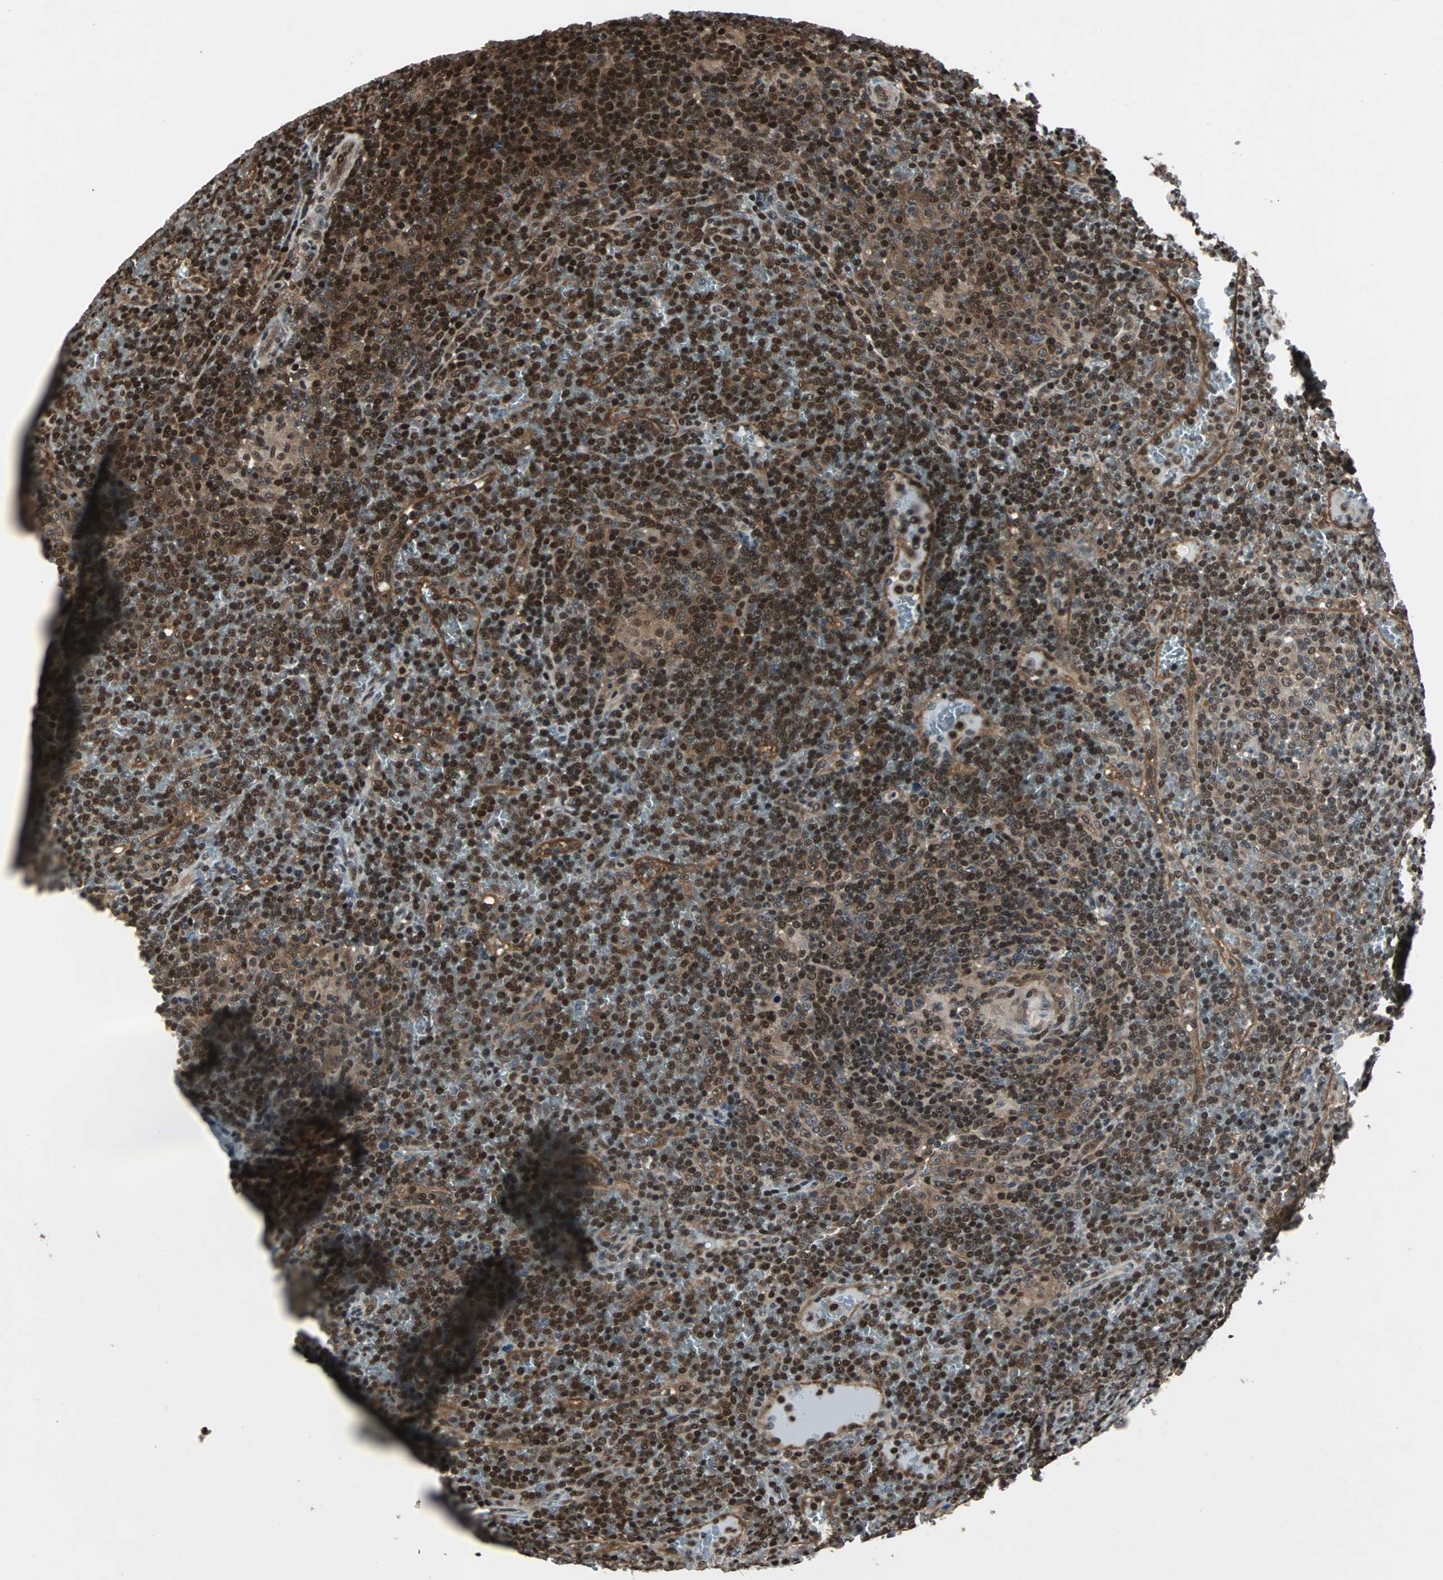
{"staining": {"intensity": "moderate", "quantity": ">75%", "location": "cytoplasmic/membranous,nuclear"}, "tissue": "lymphoma", "cell_type": "Tumor cells", "image_type": "cancer", "snomed": [{"axis": "morphology", "description": "Malignant lymphoma, non-Hodgkin's type, Low grade"}, {"axis": "topography", "description": "Spleen"}], "caption": "Malignant lymphoma, non-Hodgkin's type (low-grade) was stained to show a protein in brown. There is medium levels of moderate cytoplasmic/membranous and nuclear positivity in approximately >75% of tumor cells.", "gene": "ACLY", "patient": {"sex": "female", "age": 19}}